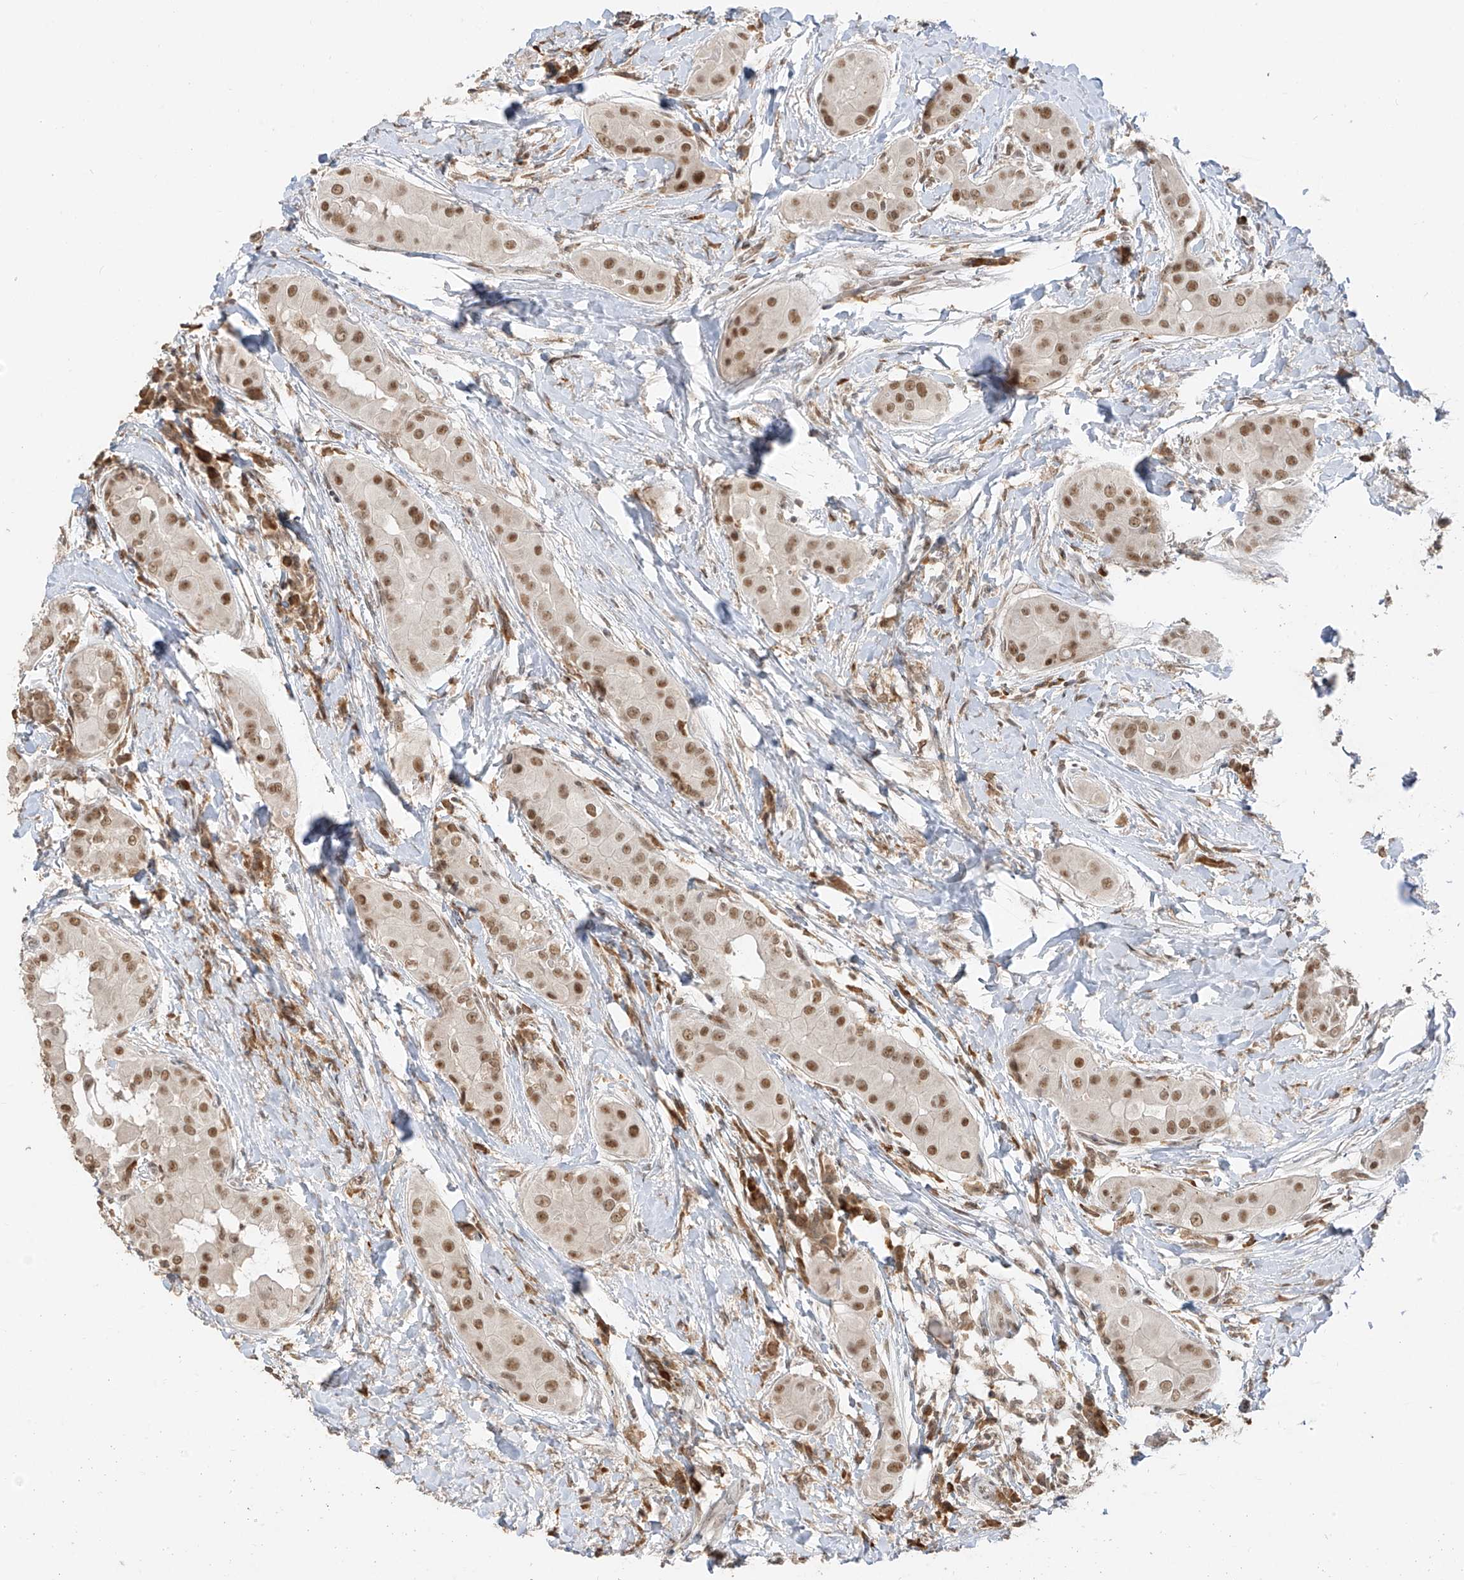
{"staining": {"intensity": "moderate", "quantity": ">75%", "location": "nuclear"}, "tissue": "thyroid cancer", "cell_type": "Tumor cells", "image_type": "cancer", "snomed": [{"axis": "morphology", "description": "Papillary adenocarcinoma, NOS"}, {"axis": "topography", "description": "Thyroid gland"}], "caption": "Papillary adenocarcinoma (thyroid) tissue displays moderate nuclear positivity in approximately >75% of tumor cells", "gene": "ZMYM2", "patient": {"sex": "male", "age": 33}}